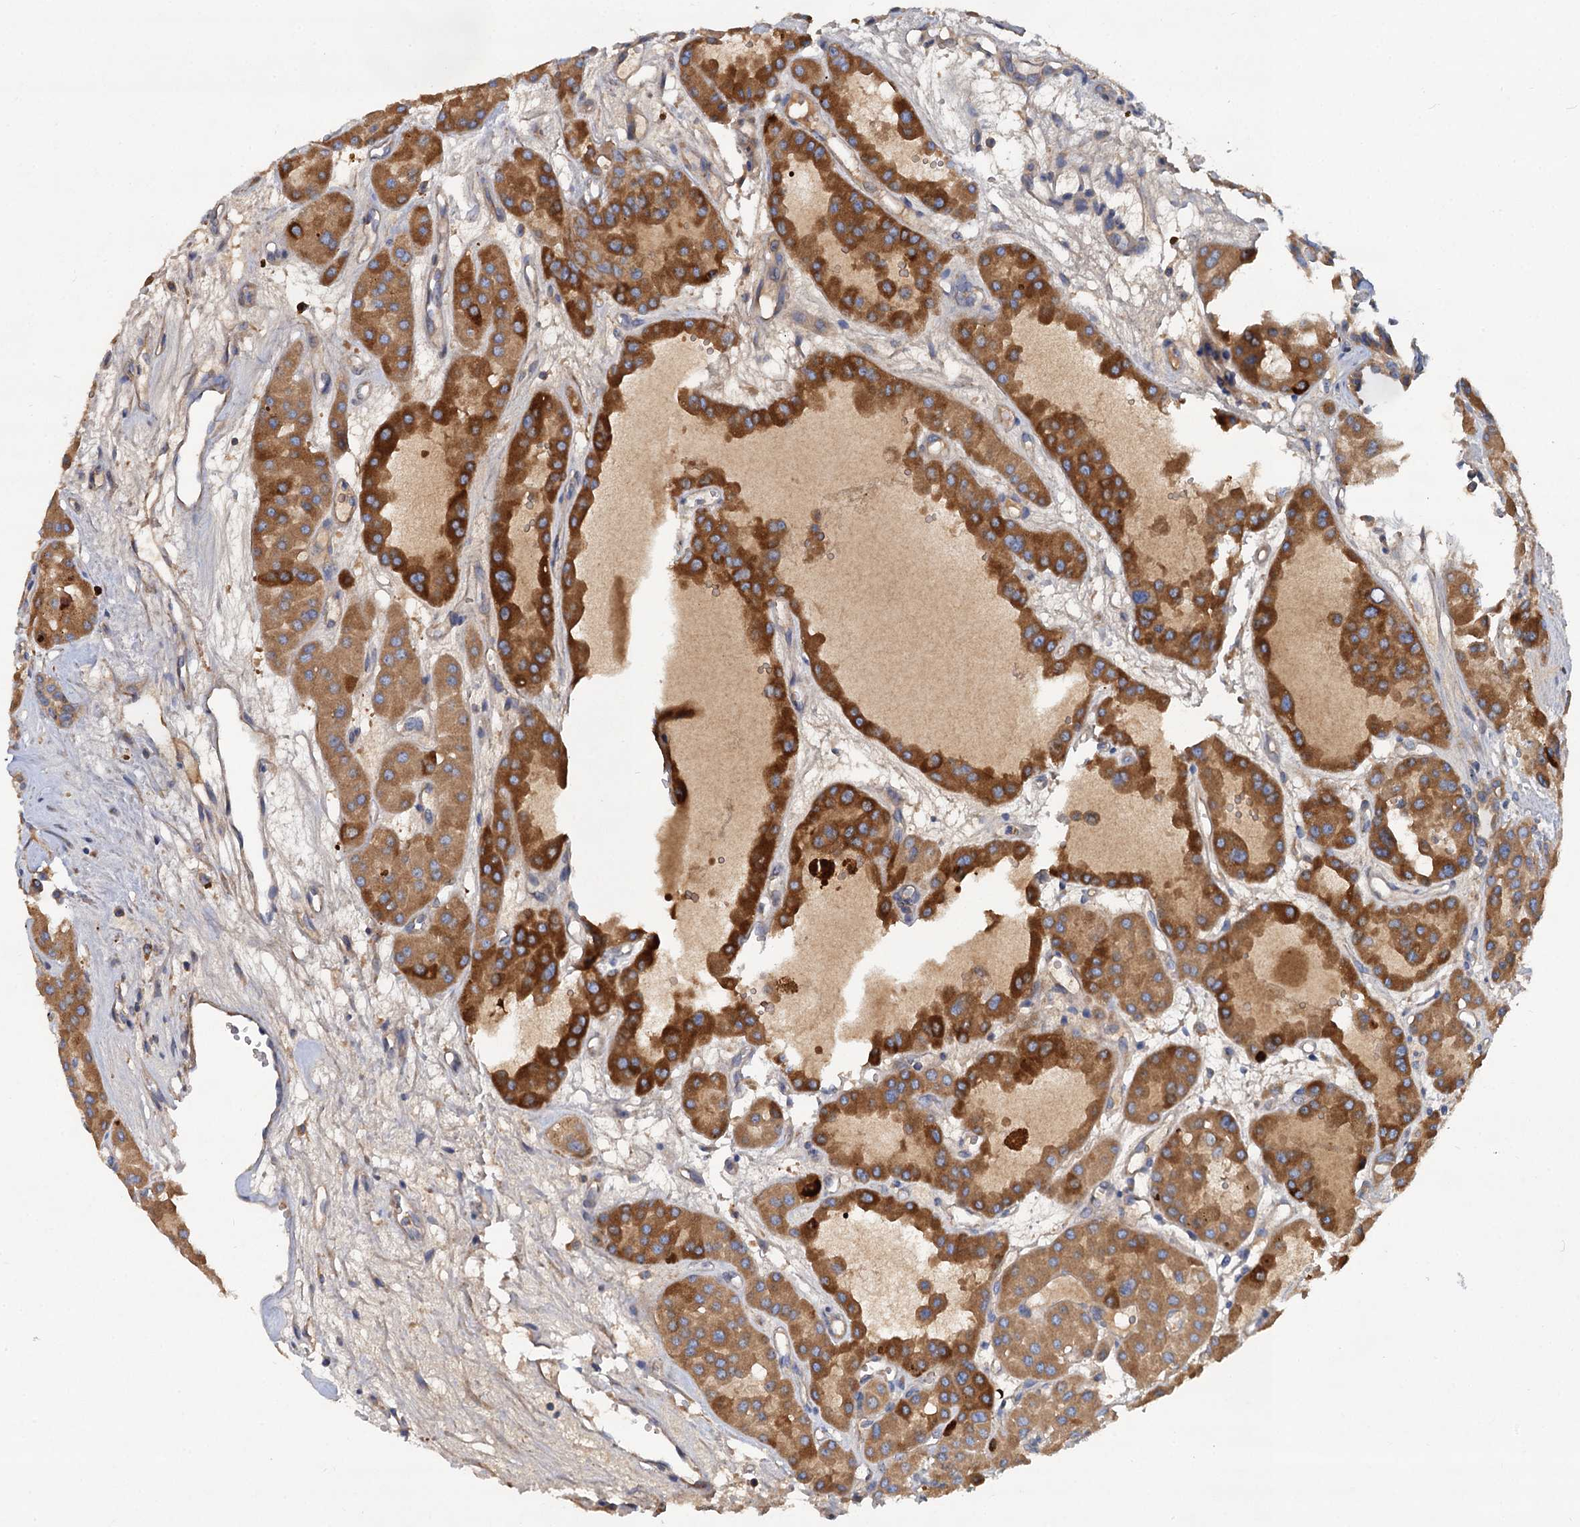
{"staining": {"intensity": "strong", "quantity": ">75%", "location": "cytoplasmic/membranous"}, "tissue": "renal cancer", "cell_type": "Tumor cells", "image_type": "cancer", "snomed": [{"axis": "morphology", "description": "Carcinoma, NOS"}, {"axis": "topography", "description": "Kidney"}], "caption": "Carcinoma (renal) stained with a brown dye reveals strong cytoplasmic/membranous positive expression in about >75% of tumor cells.", "gene": "ALKBH7", "patient": {"sex": "female", "age": 75}}